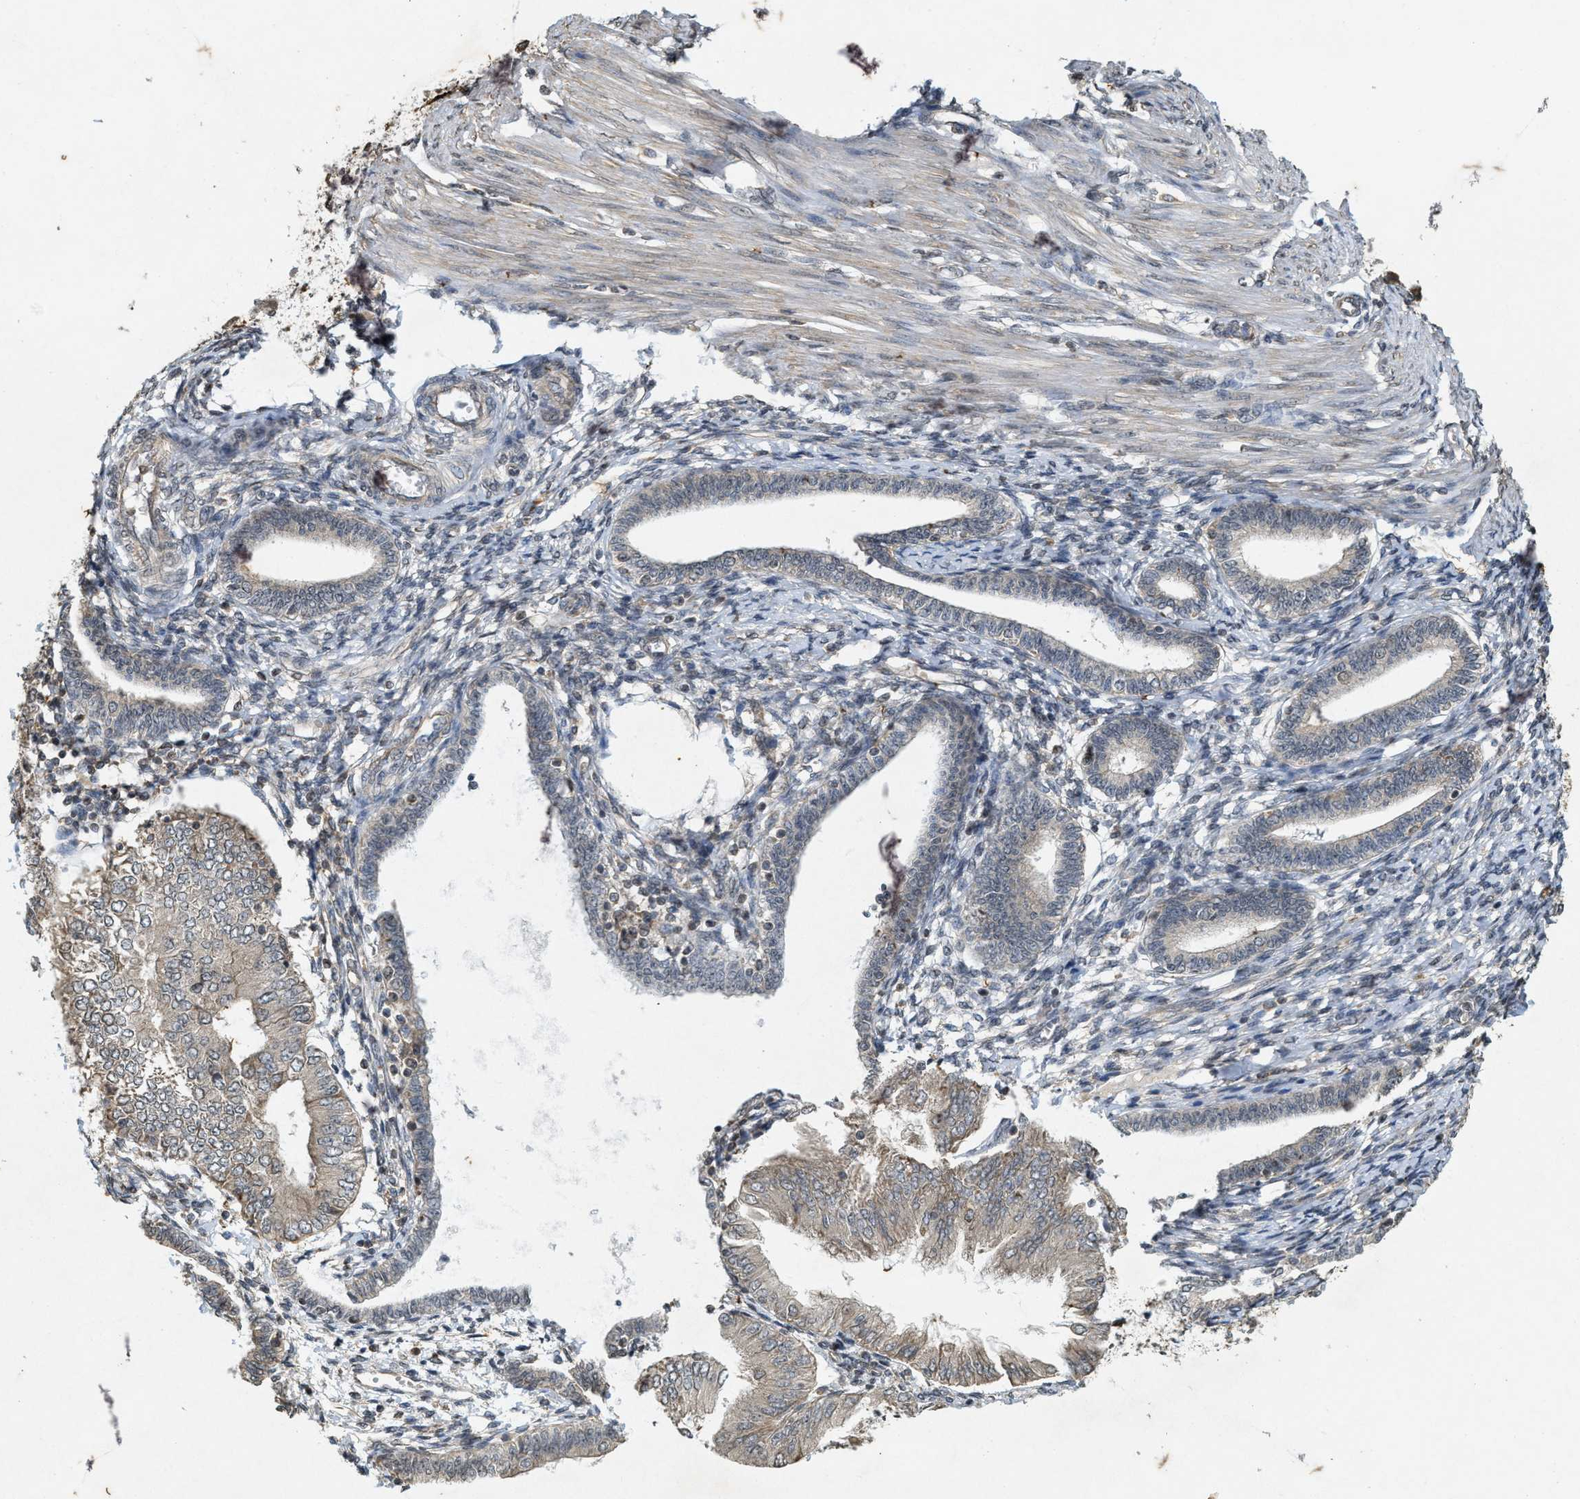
{"staining": {"intensity": "weak", "quantity": "<25%", "location": "cytoplasmic/membranous"}, "tissue": "endometrial cancer", "cell_type": "Tumor cells", "image_type": "cancer", "snomed": [{"axis": "morphology", "description": "Adenocarcinoma, NOS"}, {"axis": "topography", "description": "Endometrium"}], "caption": "This is an IHC image of endometrial adenocarcinoma. There is no staining in tumor cells.", "gene": "KIF21A", "patient": {"sex": "female", "age": 53}}